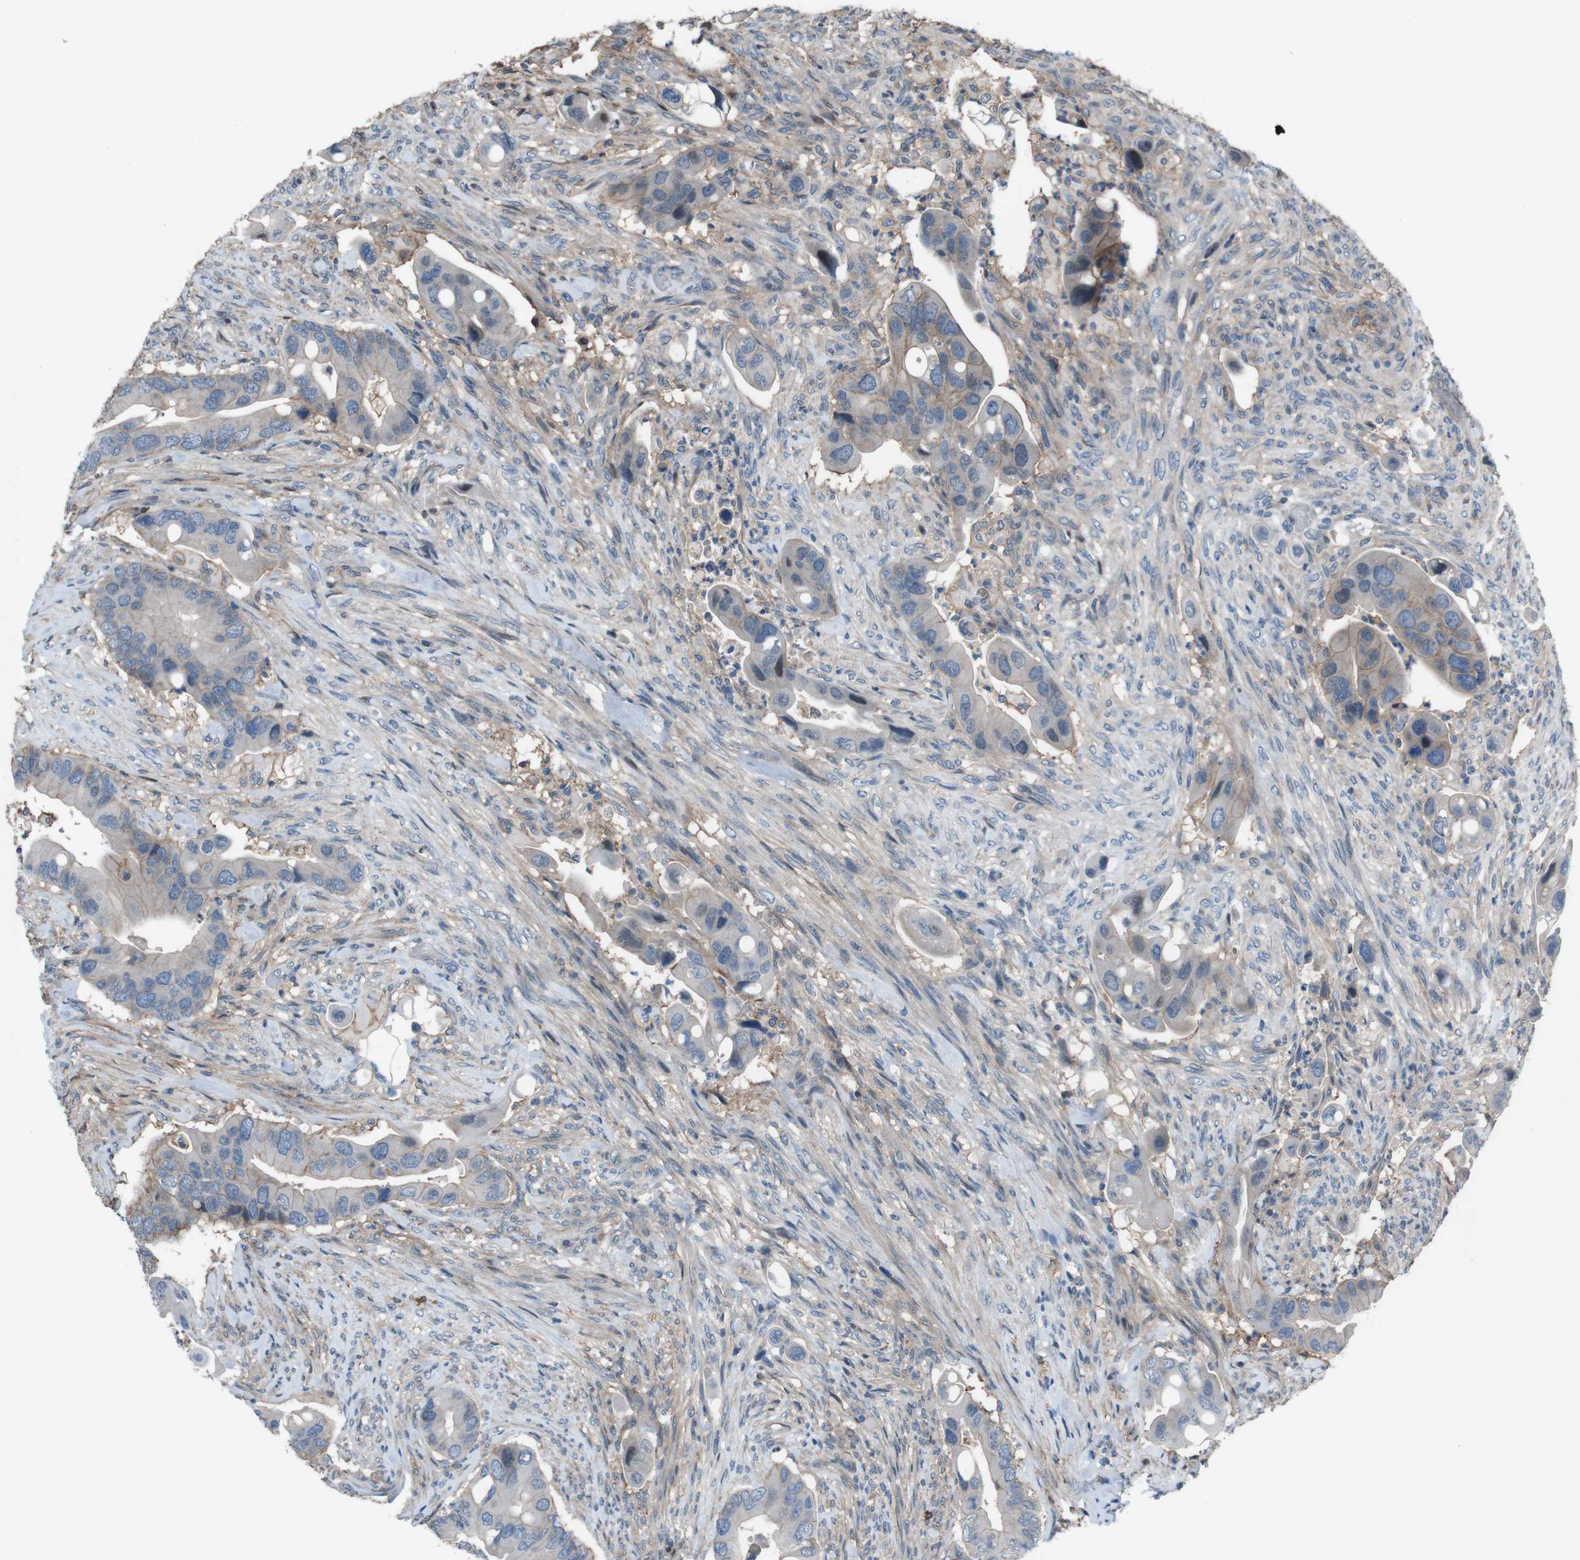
{"staining": {"intensity": "weak", "quantity": "<25%", "location": "cytoplasmic/membranous"}, "tissue": "colorectal cancer", "cell_type": "Tumor cells", "image_type": "cancer", "snomed": [{"axis": "morphology", "description": "Adenocarcinoma, NOS"}, {"axis": "topography", "description": "Rectum"}], "caption": "Adenocarcinoma (colorectal) was stained to show a protein in brown. There is no significant expression in tumor cells.", "gene": "ATP2B1", "patient": {"sex": "female", "age": 57}}